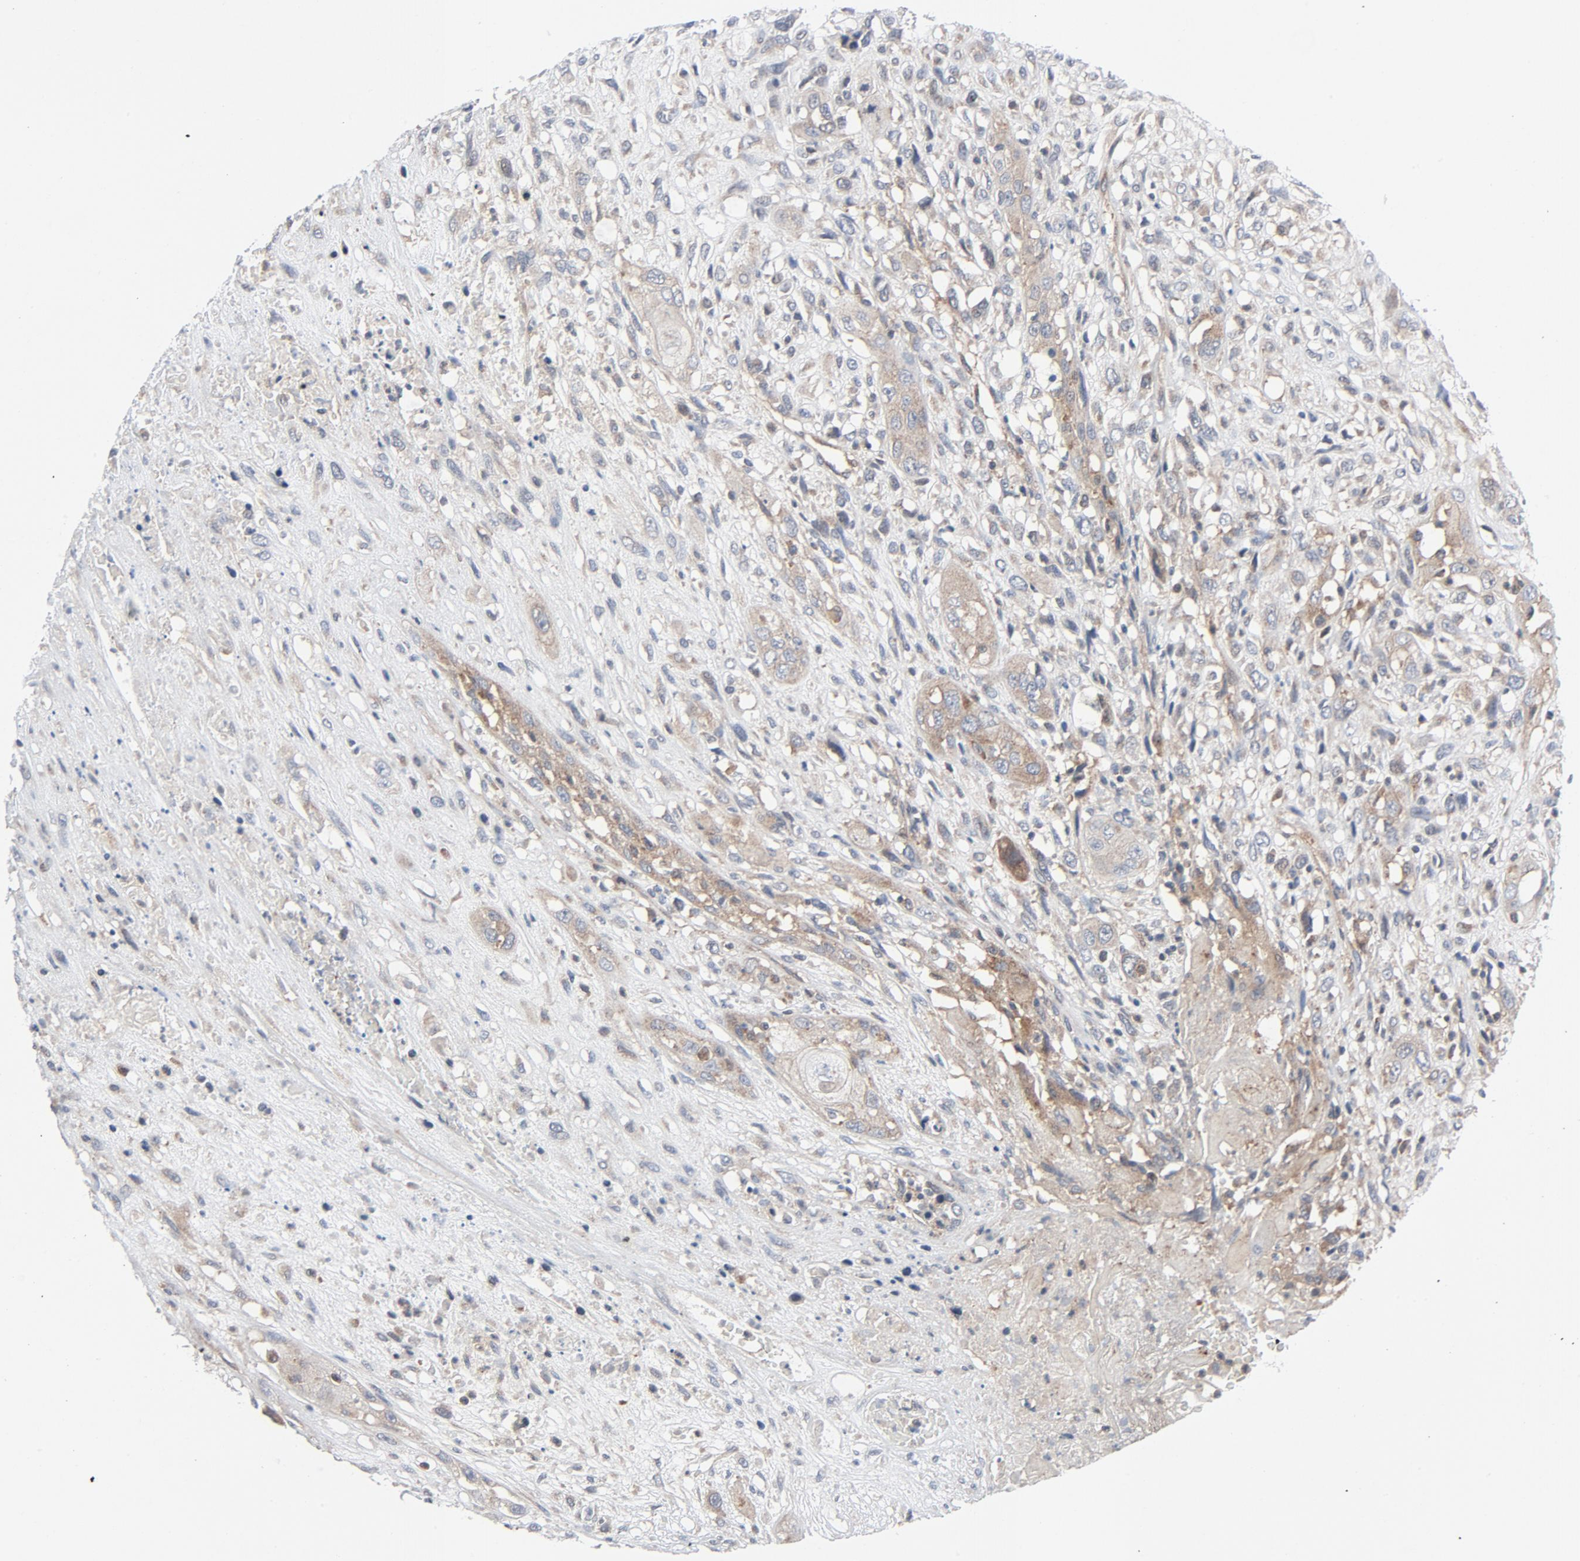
{"staining": {"intensity": "weak", "quantity": ">75%", "location": "cytoplasmic/membranous"}, "tissue": "head and neck cancer", "cell_type": "Tumor cells", "image_type": "cancer", "snomed": [{"axis": "morphology", "description": "Necrosis, NOS"}, {"axis": "morphology", "description": "Neoplasm, malignant, NOS"}, {"axis": "topography", "description": "Salivary gland"}, {"axis": "topography", "description": "Head-Neck"}], "caption": "Head and neck cancer (neoplasm (malignant)) stained for a protein demonstrates weak cytoplasmic/membranous positivity in tumor cells. Immunohistochemistry stains the protein in brown and the nuclei are stained blue.", "gene": "TSG101", "patient": {"sex": "male", "age": 43}}